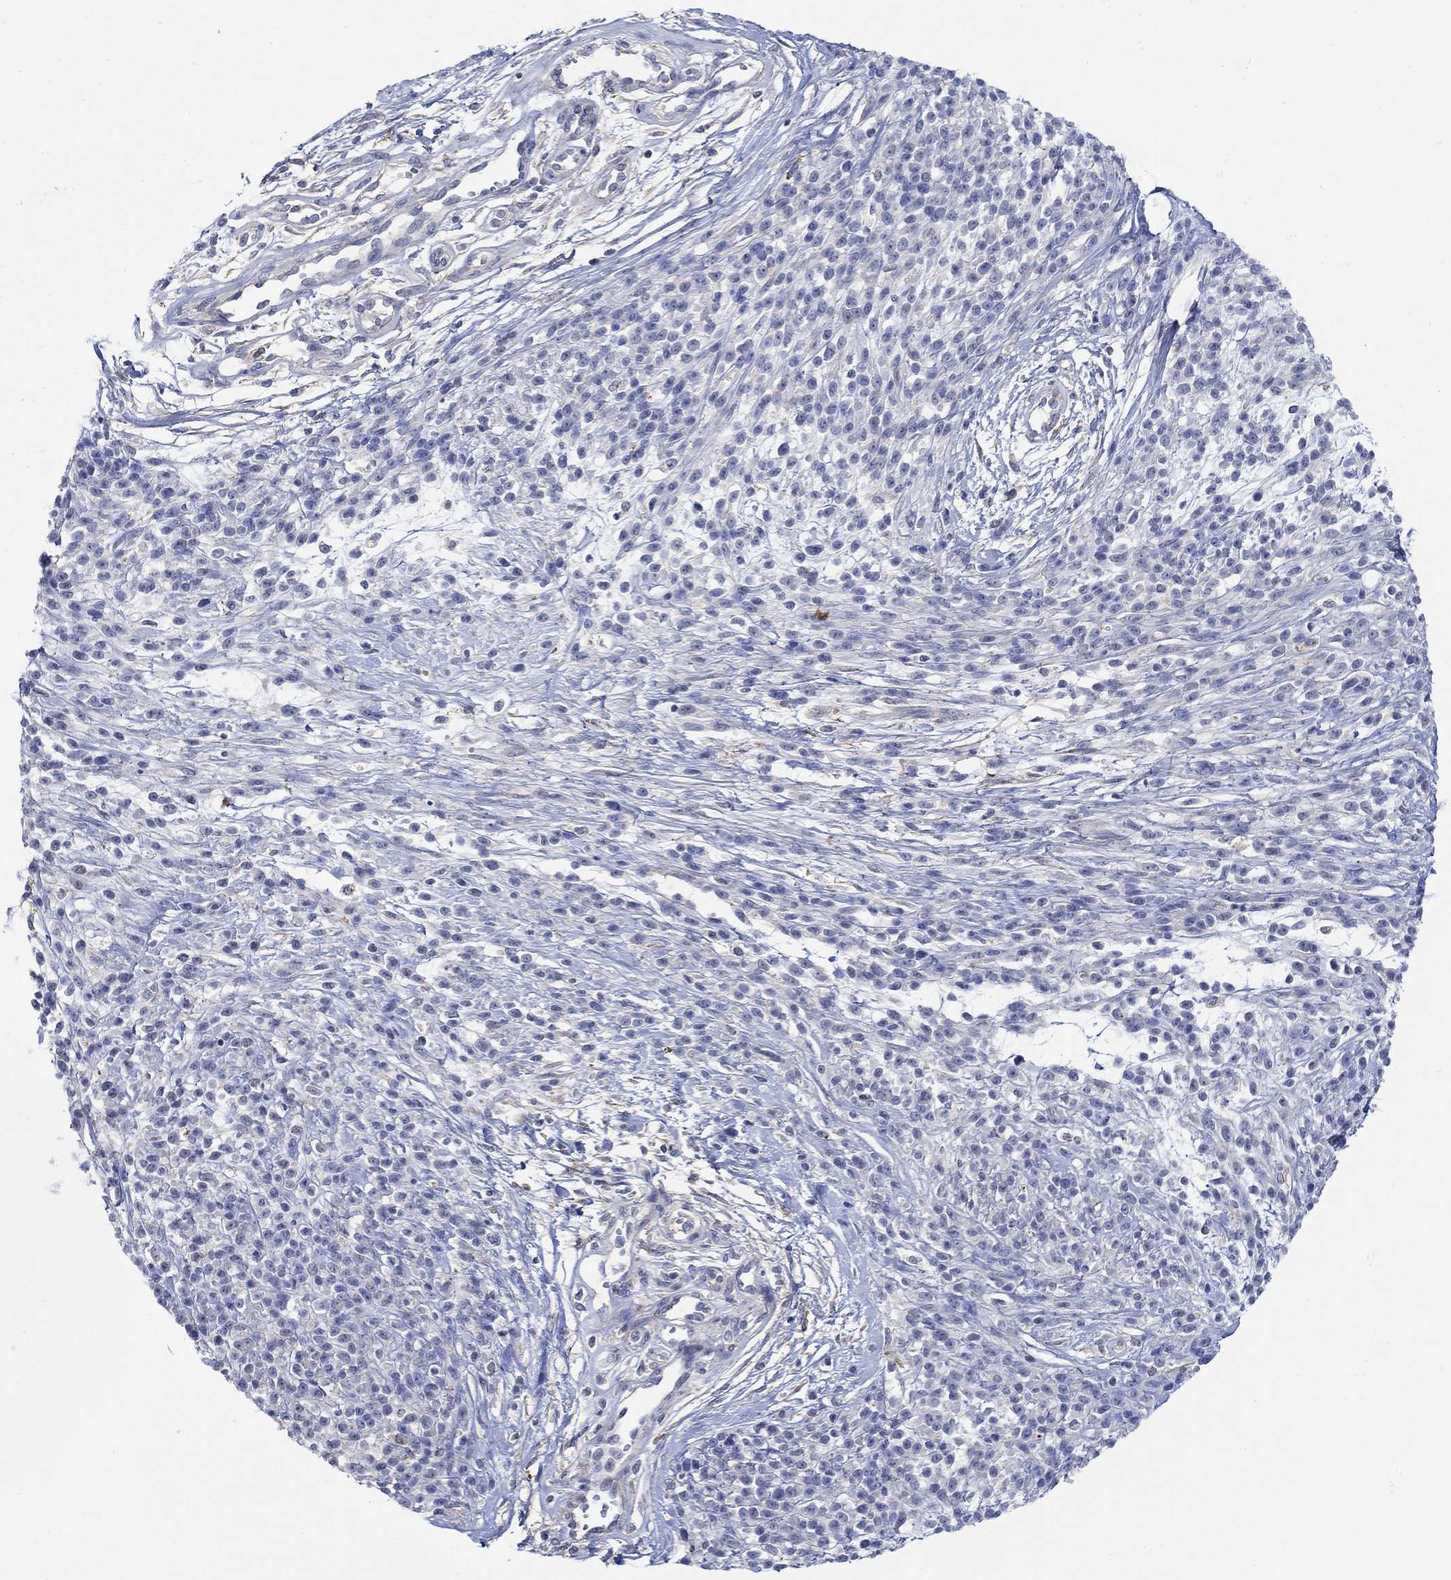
{"staining": {"intensity": "negative", "quantity": "none", "location": "none"}, "tissue": "melanoma", "cell_type": "Tumor cells", "image_type": "cancer", "snomed": [{"axis": "morphology", "description": "Malignant melanoma, NOS"}, {"axis": "topography", "description": "Skin"}, {"axis": "topography", "description": "Skin of trunk"}], "caption": "A high-resolution image shows immunohistochemistry staining of malignant melanoma, which demonstrates no significant expression in tumor cells.", "gene": "TEKT3", "patient": {"sex": "male", "age": 74}}